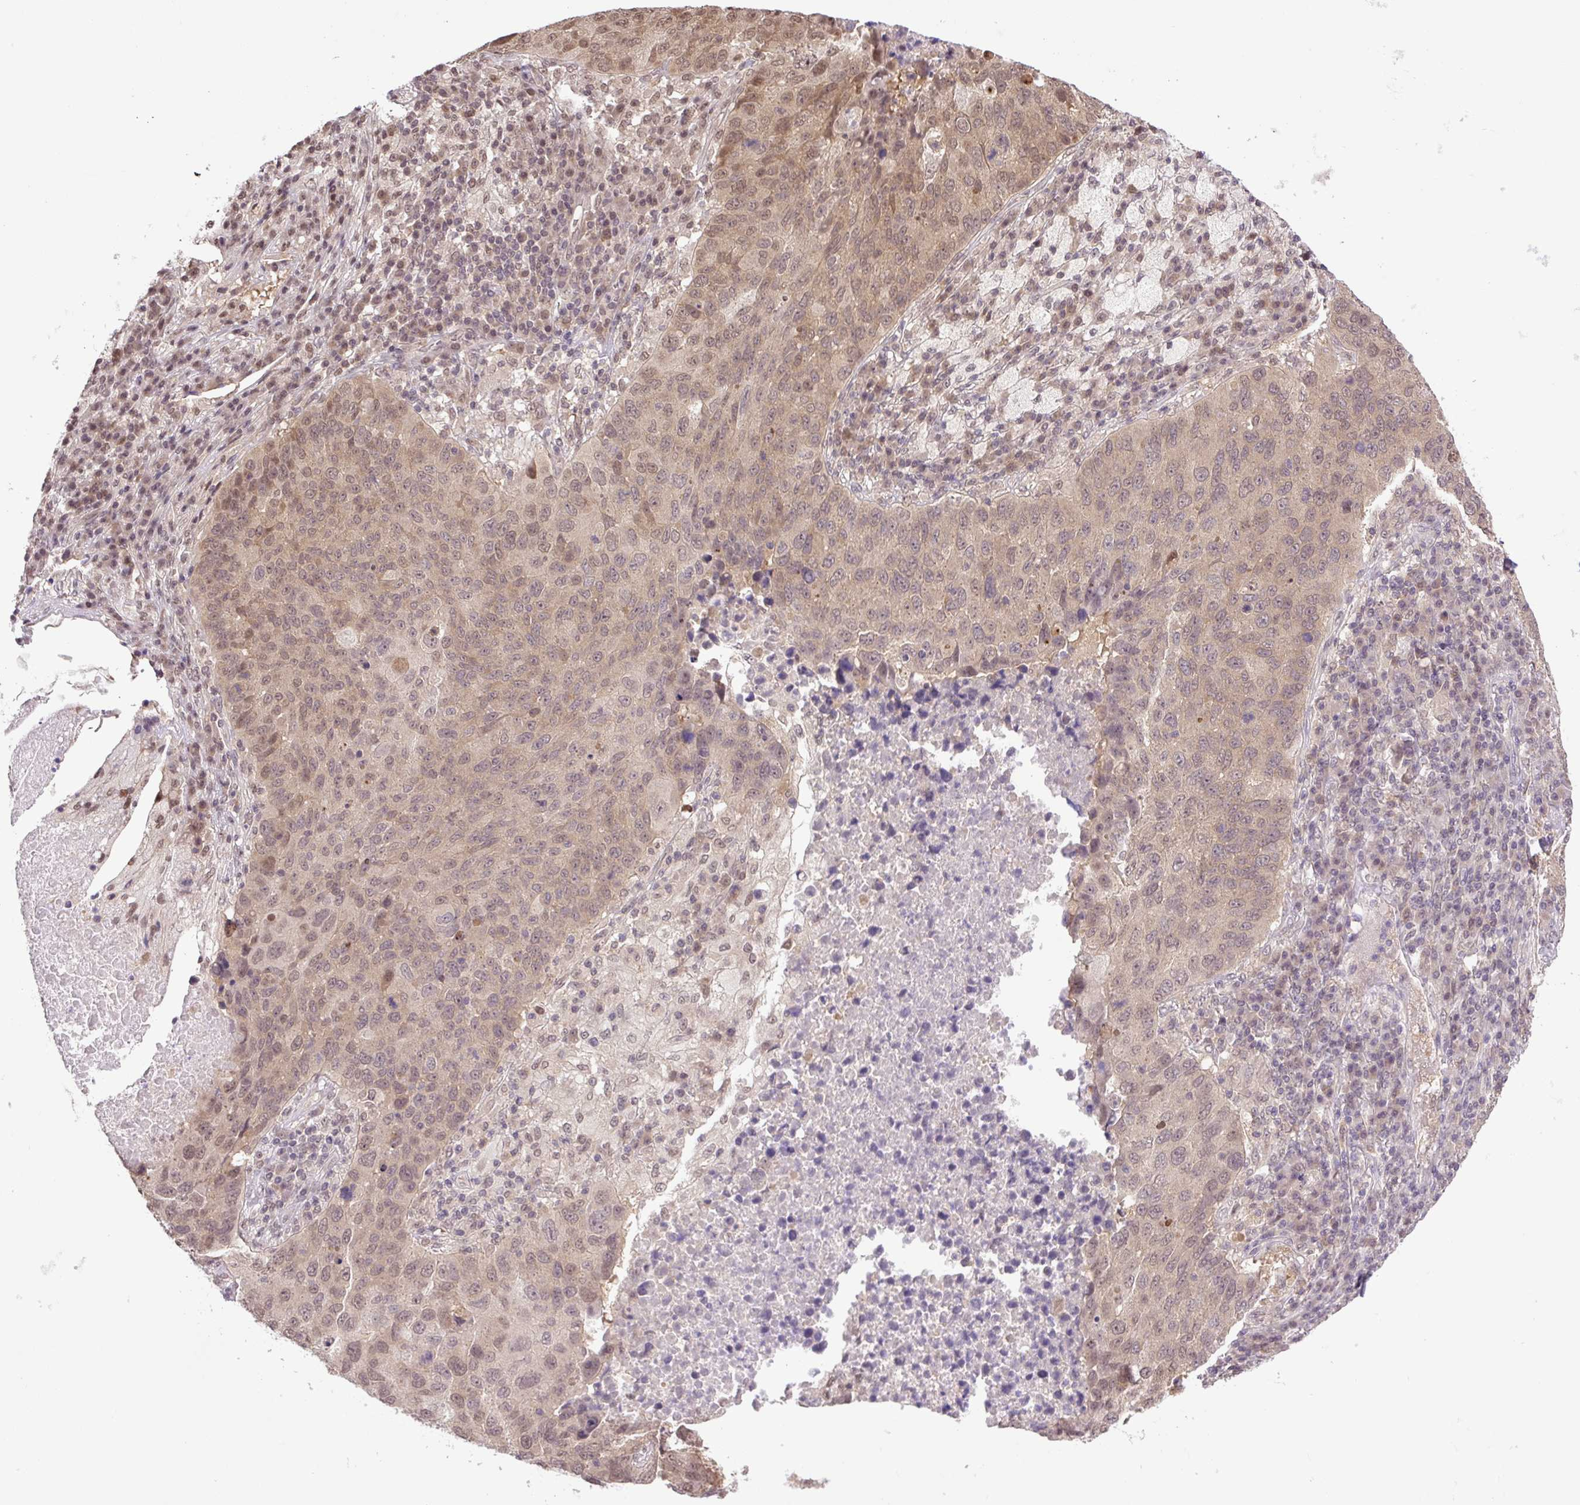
{"staining": {"intensity": "weak", "quantity": ">75%", "location": "cytoplasmic/membranous,nuclear"}, "tissue": "lung cancer", "cell_type": "Tumor cells", "image_type": "cancer", "snomed": [{"axis": "morphology", "description": "Squamous cell carcinoma, NOS"}, {"axis": "topography", "description": "Lung"}], "caption": "Immunohistochemical staining of human squamous cell carcinoma (lung) reveals low levels of weak cytoplasmic/membranous and nuclear protein positivity in about >75% of tumor cells. (DAB (3,3'-diaminobenzidine) = brown stain, brightfield microscopy at high magnification).", "gene": "SGTA", "patient": {"sex": "male", "age": 73}}